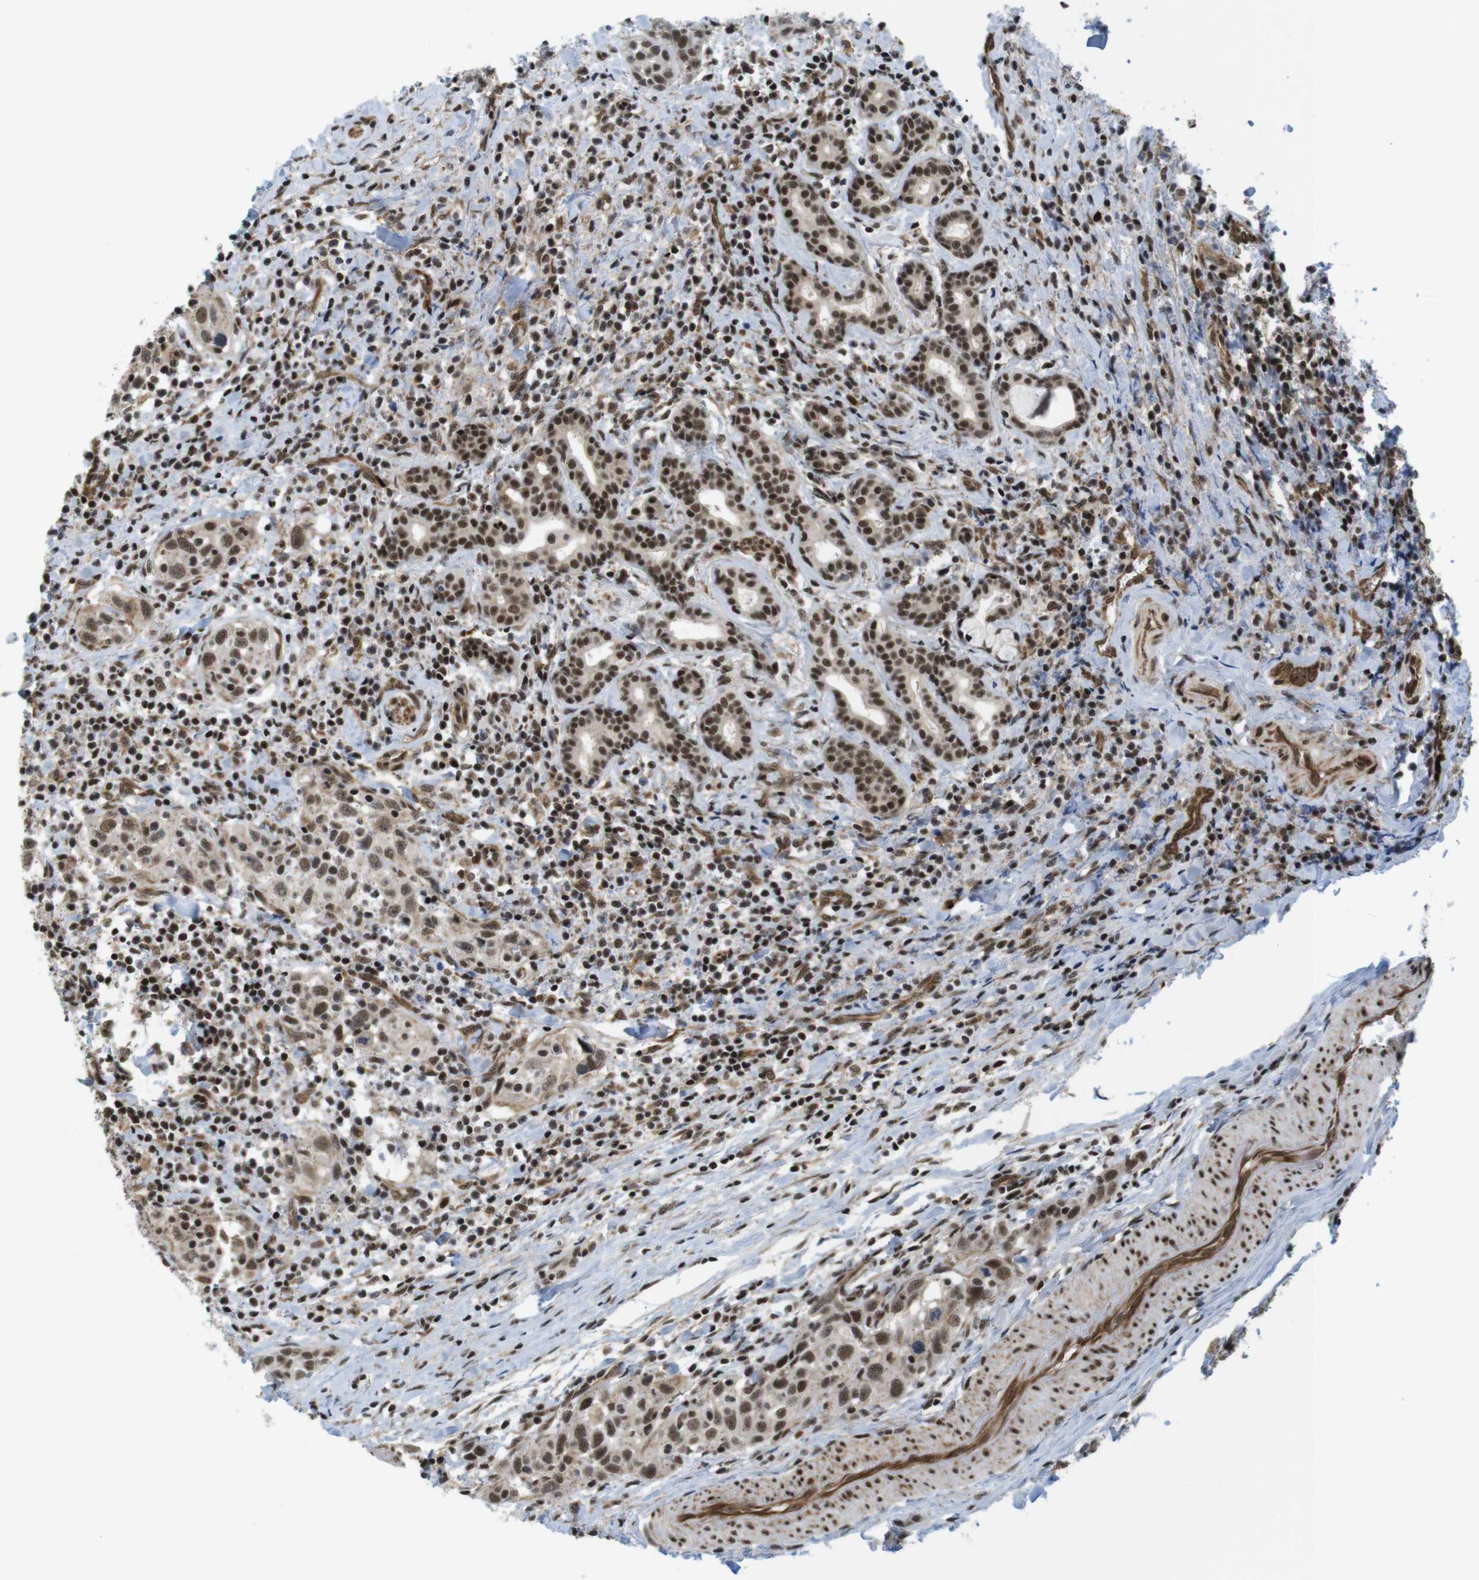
{"staining": {"intensity": "moderate", "quantity": ">75%", "location": "cytoplasmic/membranous,nuclear"}, "tissue": "head and neck cancer", "cell_type": "Tumor cells", "image_type": "cancer", "snomed": [{"axis": "morphology", "description": "Squamous cell carcinoma, NOS"}, {"axis": "topography", "description": "Oral tissue"}, {"axis": "topography", "description": "Head-Neck"}], "caption": "This micrograph shows immunohistochemistry staining of squamous cell carcinoma (head and neck), with medium moderate cytoplasmic/membranous and nuclear positivity in about >75% of tumor cells.", "gene": "SP2", "patient": {"sex": "female", "age": 50}}